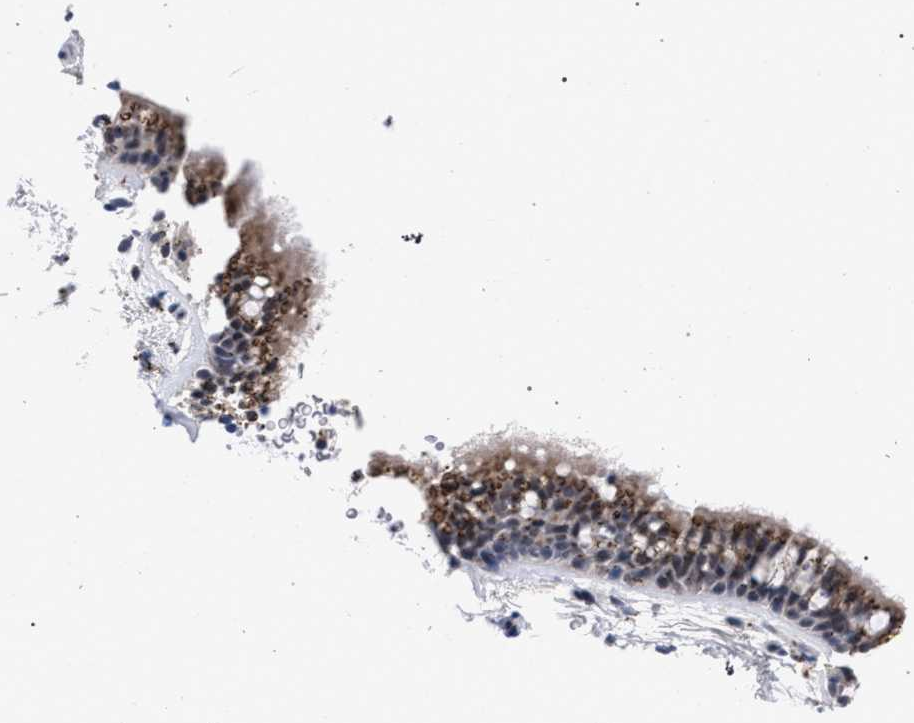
{"staining": {"intensity": "moderate", "quantity": ">75%", "location": "cytoplasmic/membranous"}, "tissue": "bronchus", "cell_type": "Respiratory epithelial cells", "image_type": "normal", "snomed": [{"axis": "morphology", "description": "Normal tissue, NOS"}, {"axis": "topography", "description": "Cartilage tissue"}, {"axis": "topography", "description": "Bronchus"}], "caption": "Immunohistochemistry micrograph of unremarkable human bronchus stained for a protein (brown), which reveals medium levels of moderate cytoplasmic/membranous staining in about >75% of respiratory epithelial cells.", "gene": "GOLGA2", "patient": {"sex": "female", "age": 53}}